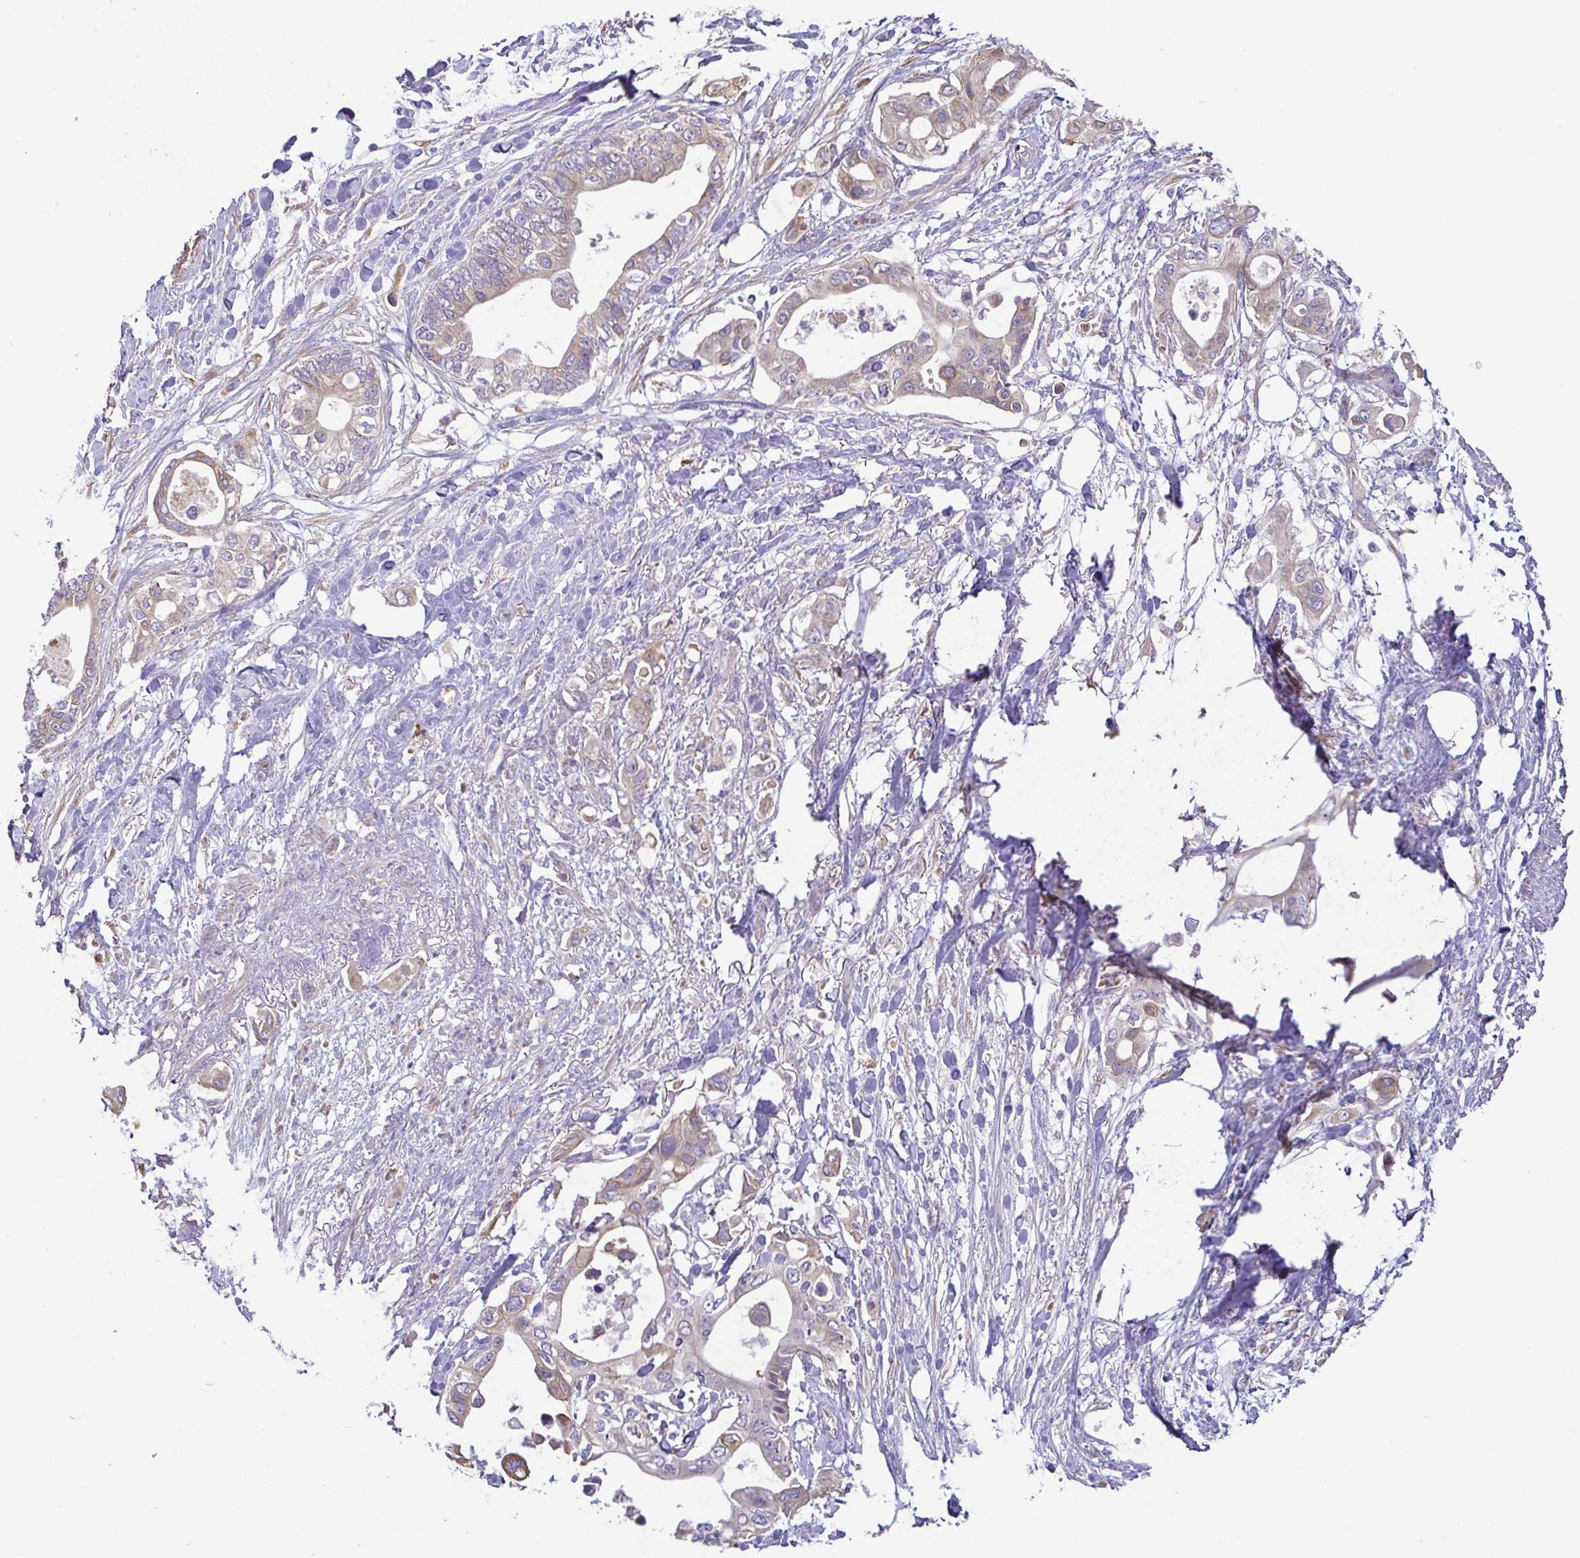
{"staining": {"intensity": "weak", "quantity": "25%-75%", "location": "cytoplasmic/membranous"}, "tissue": "pancreatic cancer", "cell_type": "Tumor cells", "image_type": "cancer", "snomed": [{"axis": "morphology", "description": "Adenocarcinoma, NOS"}, {"axis": "topography", "description": "Pancreas"}], "caption": "Tumor cells show low levels of weak cytoplasmic/membranous expression in about 25%-75% of cells in human pancreatic cancer (adenocarcinoma).", "gene": "MYL10", "patient": {"sex": "female", "age": 63}}